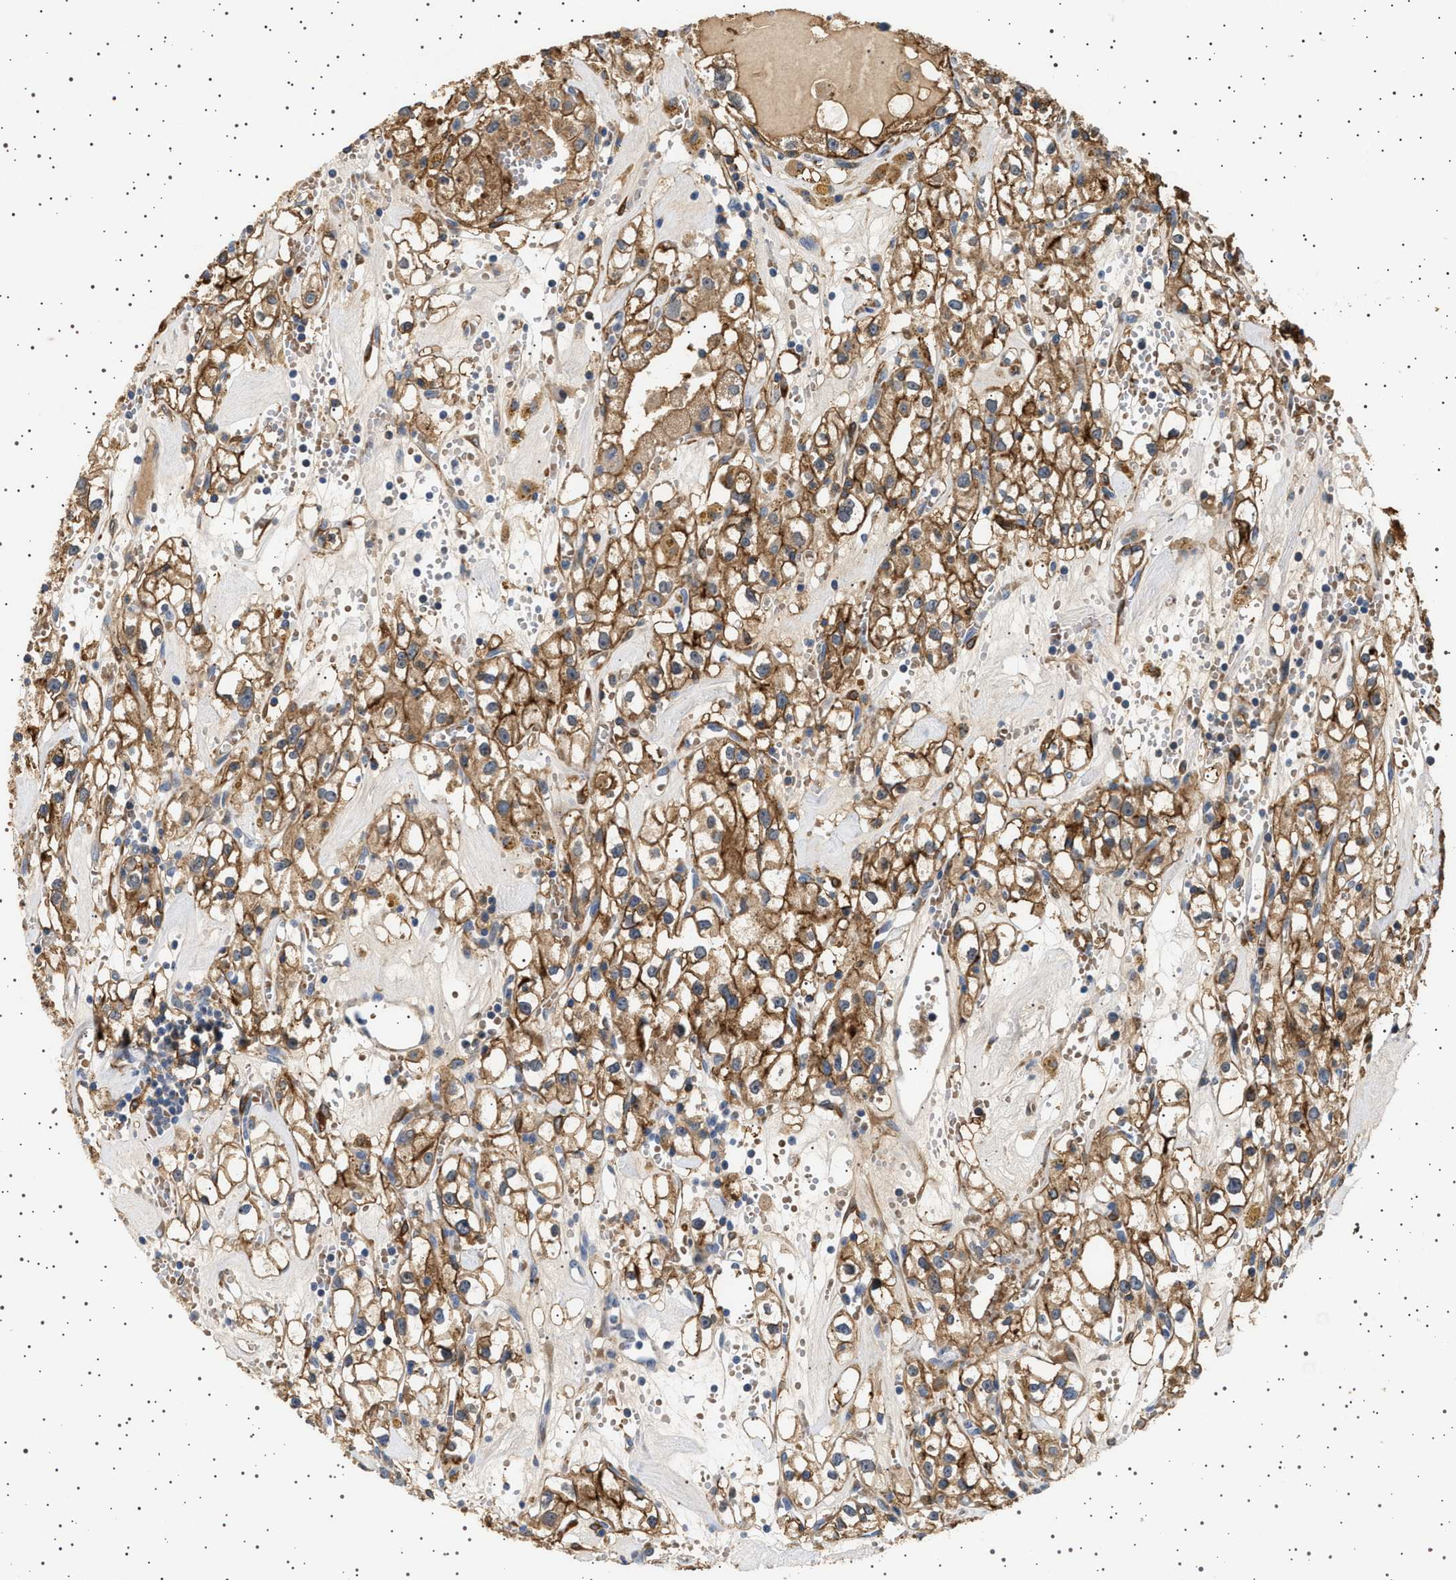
{"staining": {"intensity": "moderate", "quantity": ">75%", "location": "cytoplasmic/membranous"}, "tissue": "renal cancer", "cell_type": "Tumor cells", "image_type": "cancer", "snomed": [{"axis": "morphology", "description": "Adenocarcinoma, NOS"}, {"axis": "topography", "description": "Kidney"}], "caption": "Protein expression analysis of human adenocarcinoma (renal) reveals moderate cytoplasmic/membranous positivity in about >75% of tumor cells.", "gene": "GUCY1B1", "patient": {"sex": "male", "age": 56}}